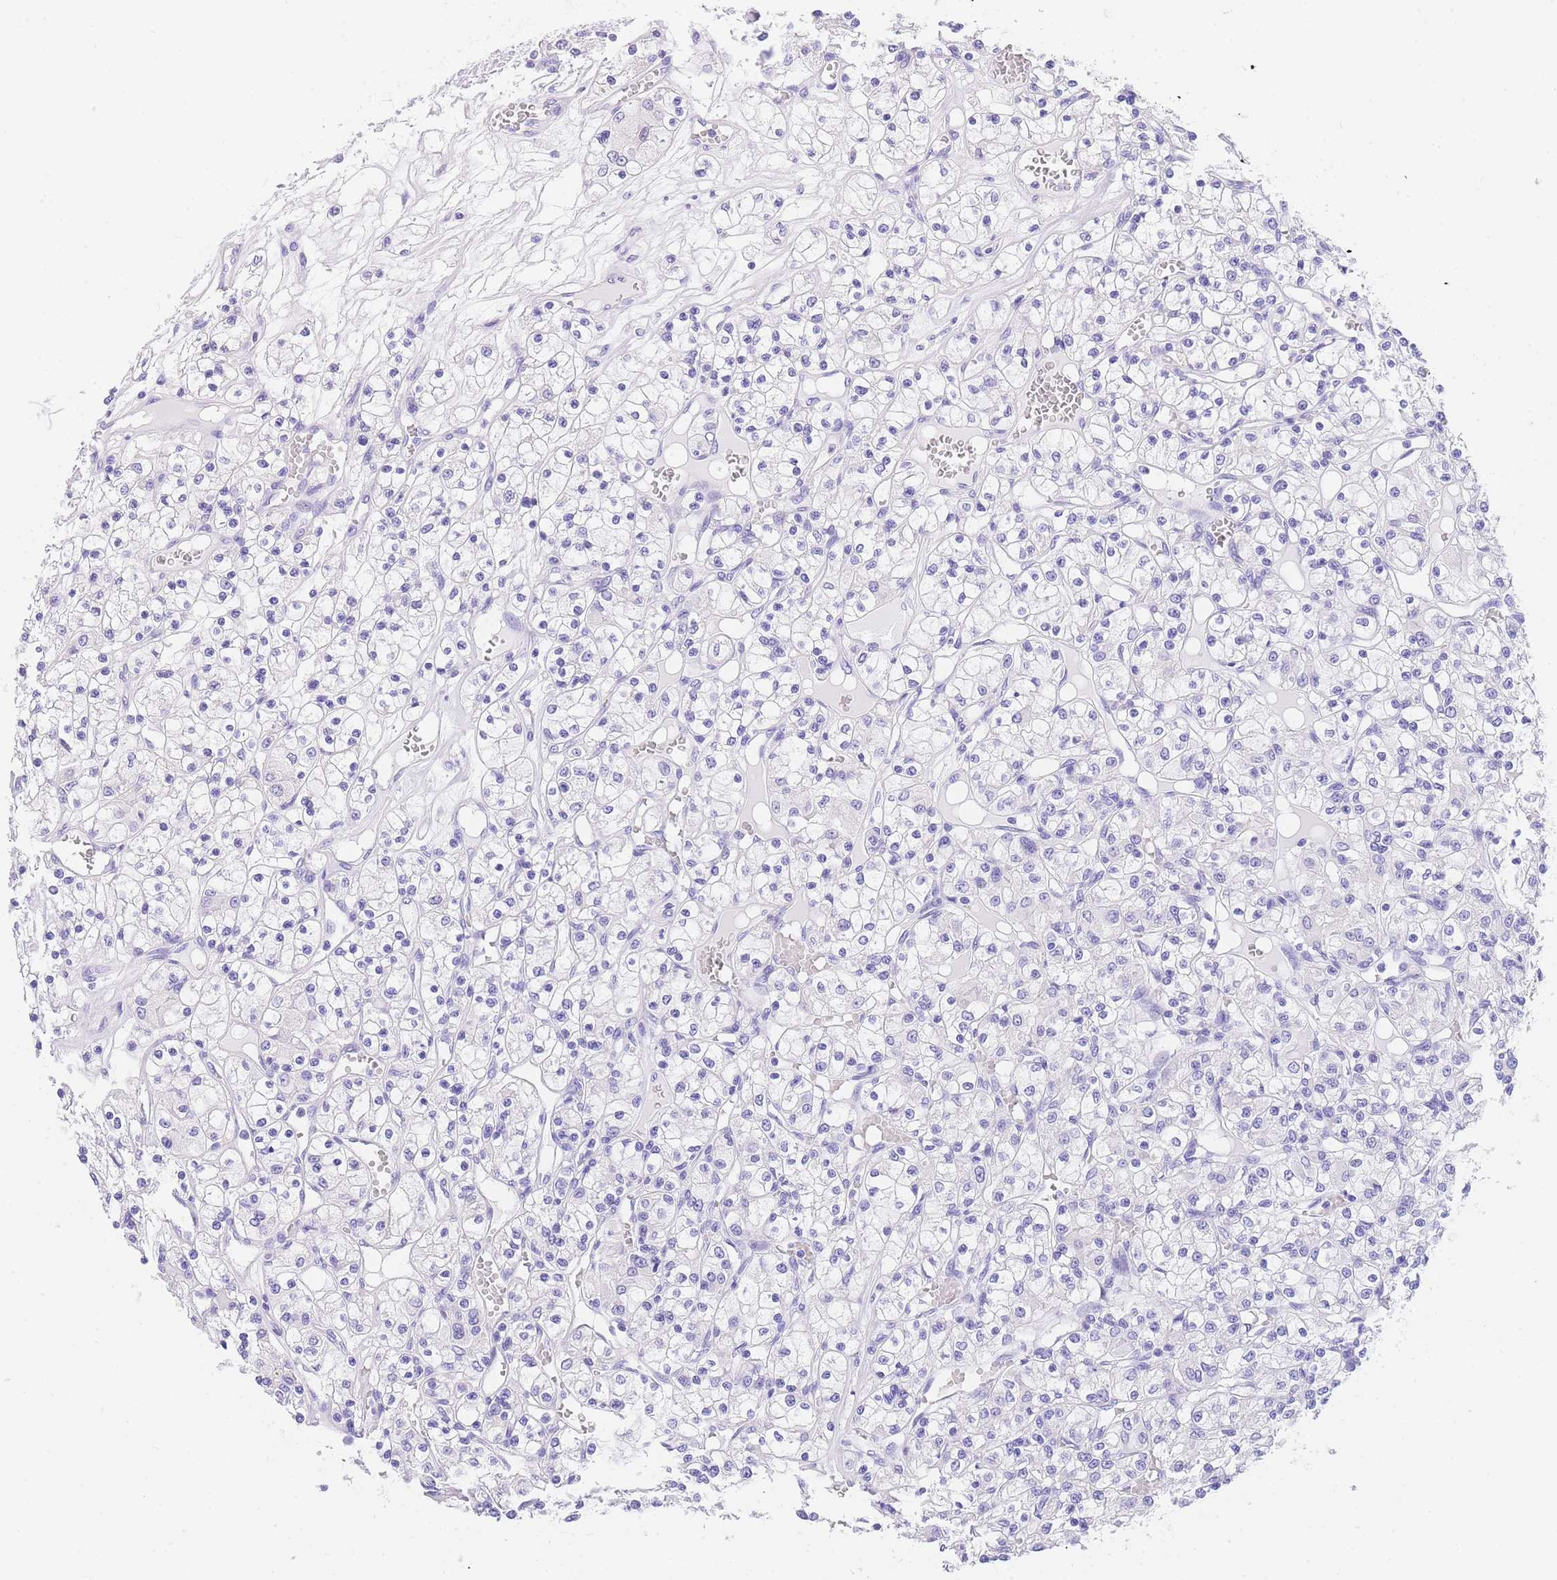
{"staining": {"intensity": "negative", "quantity": "none", "location": "none"}, "tissue": "renal cancer", "cell_type": "Tumor cells", "image_type": "cancer", "snomed": [{"axis": "morphology", "description": "Adenocarcinoma, NOS"}, {"axis": "topography", "description": "Kidney"}], "caption": "This photomicrograph is of renal adenocarcinoma stained with immunohistochemistry to label a protein in brown with the nuclei are counter-stained blue. There is no positivity in tumor cells.", "gene": "NKD2", "patient": {"sex": "female", "age": 59}}